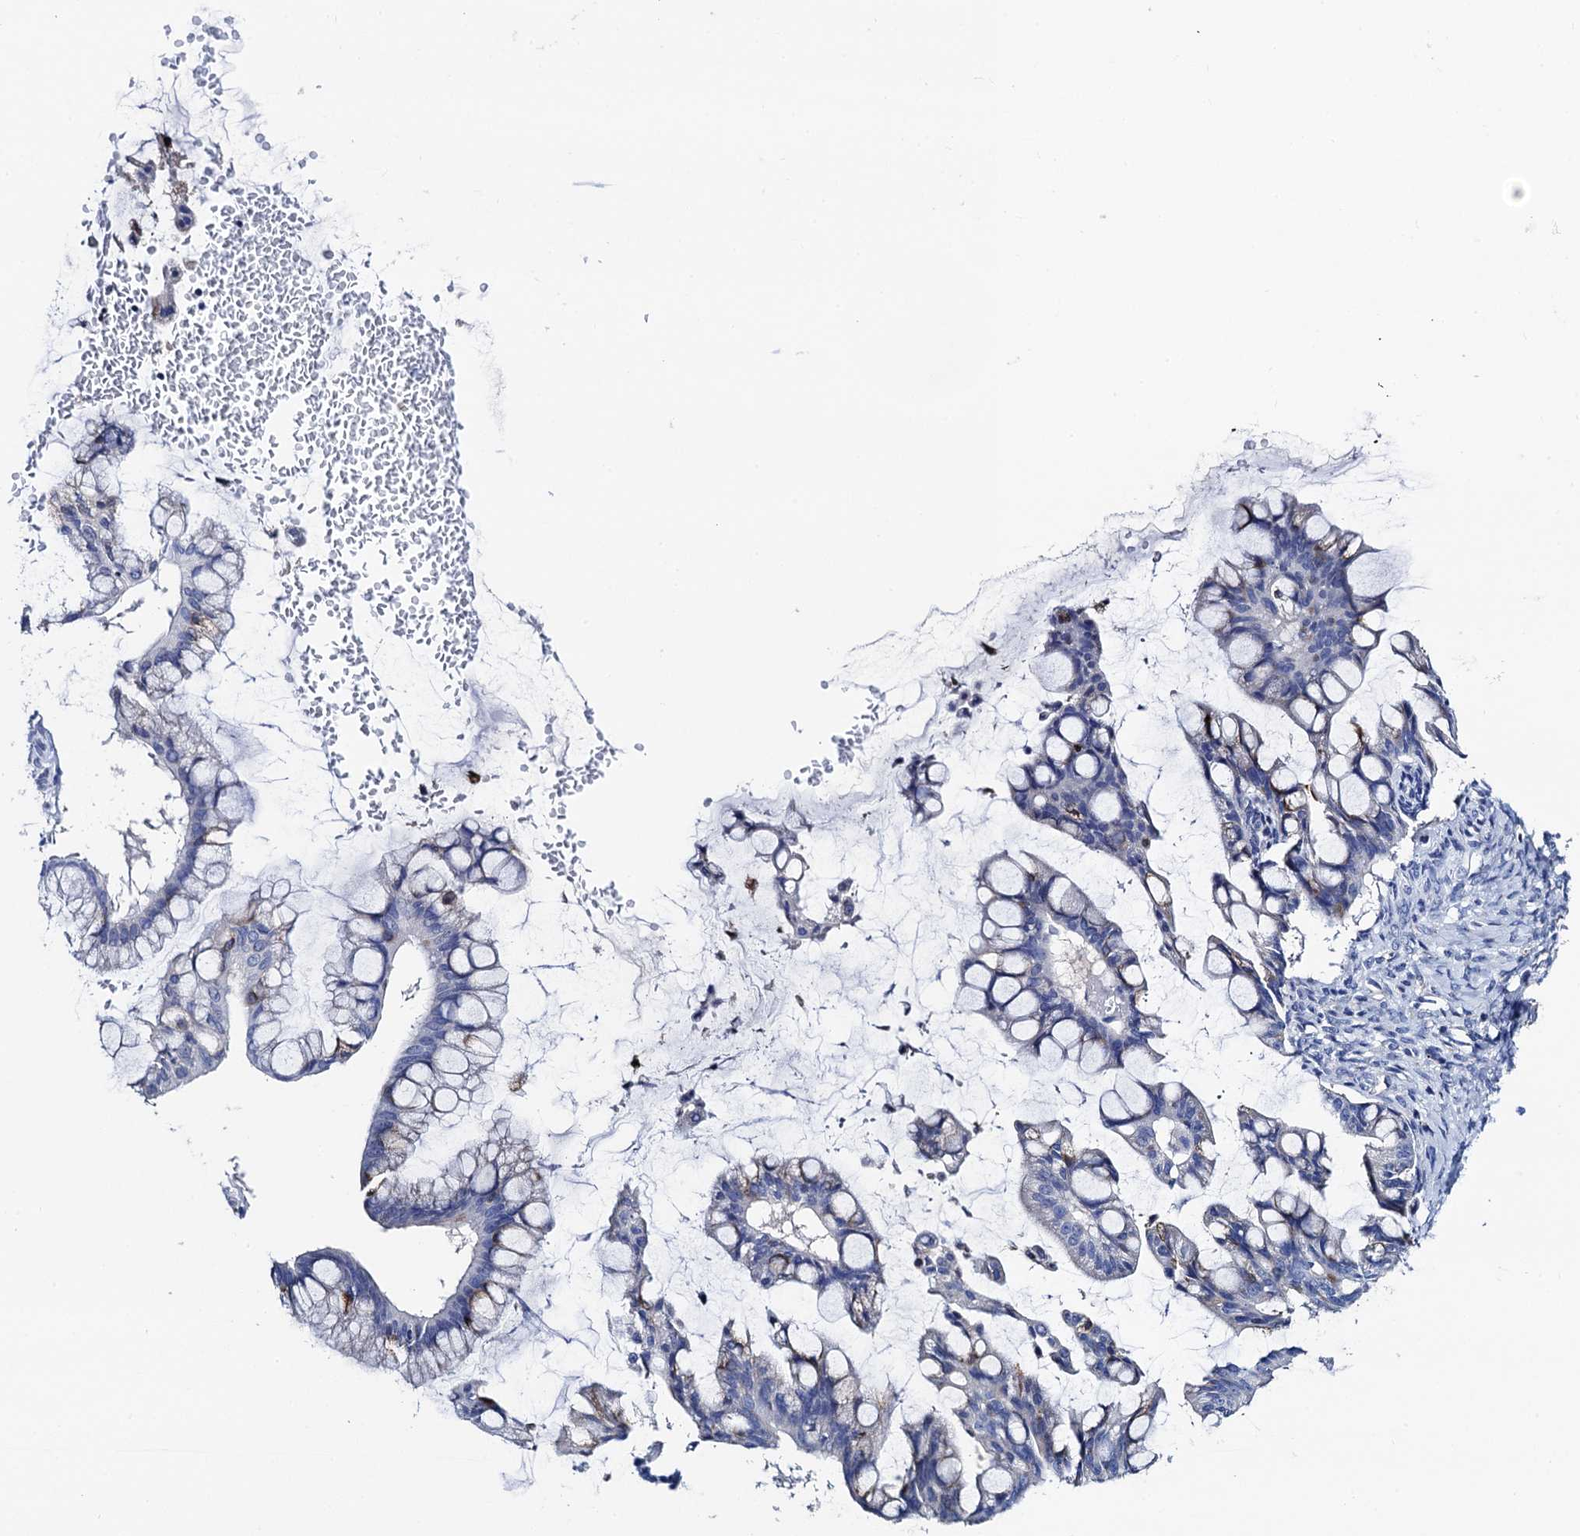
{"staining": {"intensity": "negative", "quantity": "none", "location": "none"}, "tissue": "ovarian cancer", "cell_type": "Tumor cells", "image_type": "cancer", "snomed": [{"axis": "morphology", "description": "Cystadenocarcinoma, mucinous, NOS"}, {"axis": "topography", "description": "Ovary"}], "caption": "High magnification brightfield microscopy of ovarian mucinous cystadenocarcinoma stained with DAB (3,3'-diaminobenzidine) (brown) and counterstained with hematoxylin (blue): tumor cells show no significant expression. (DAB immunohistochemistry (IHC), high magnification).", "gene": "FREM3", "patient": {"sex": "female", "age": 73}}